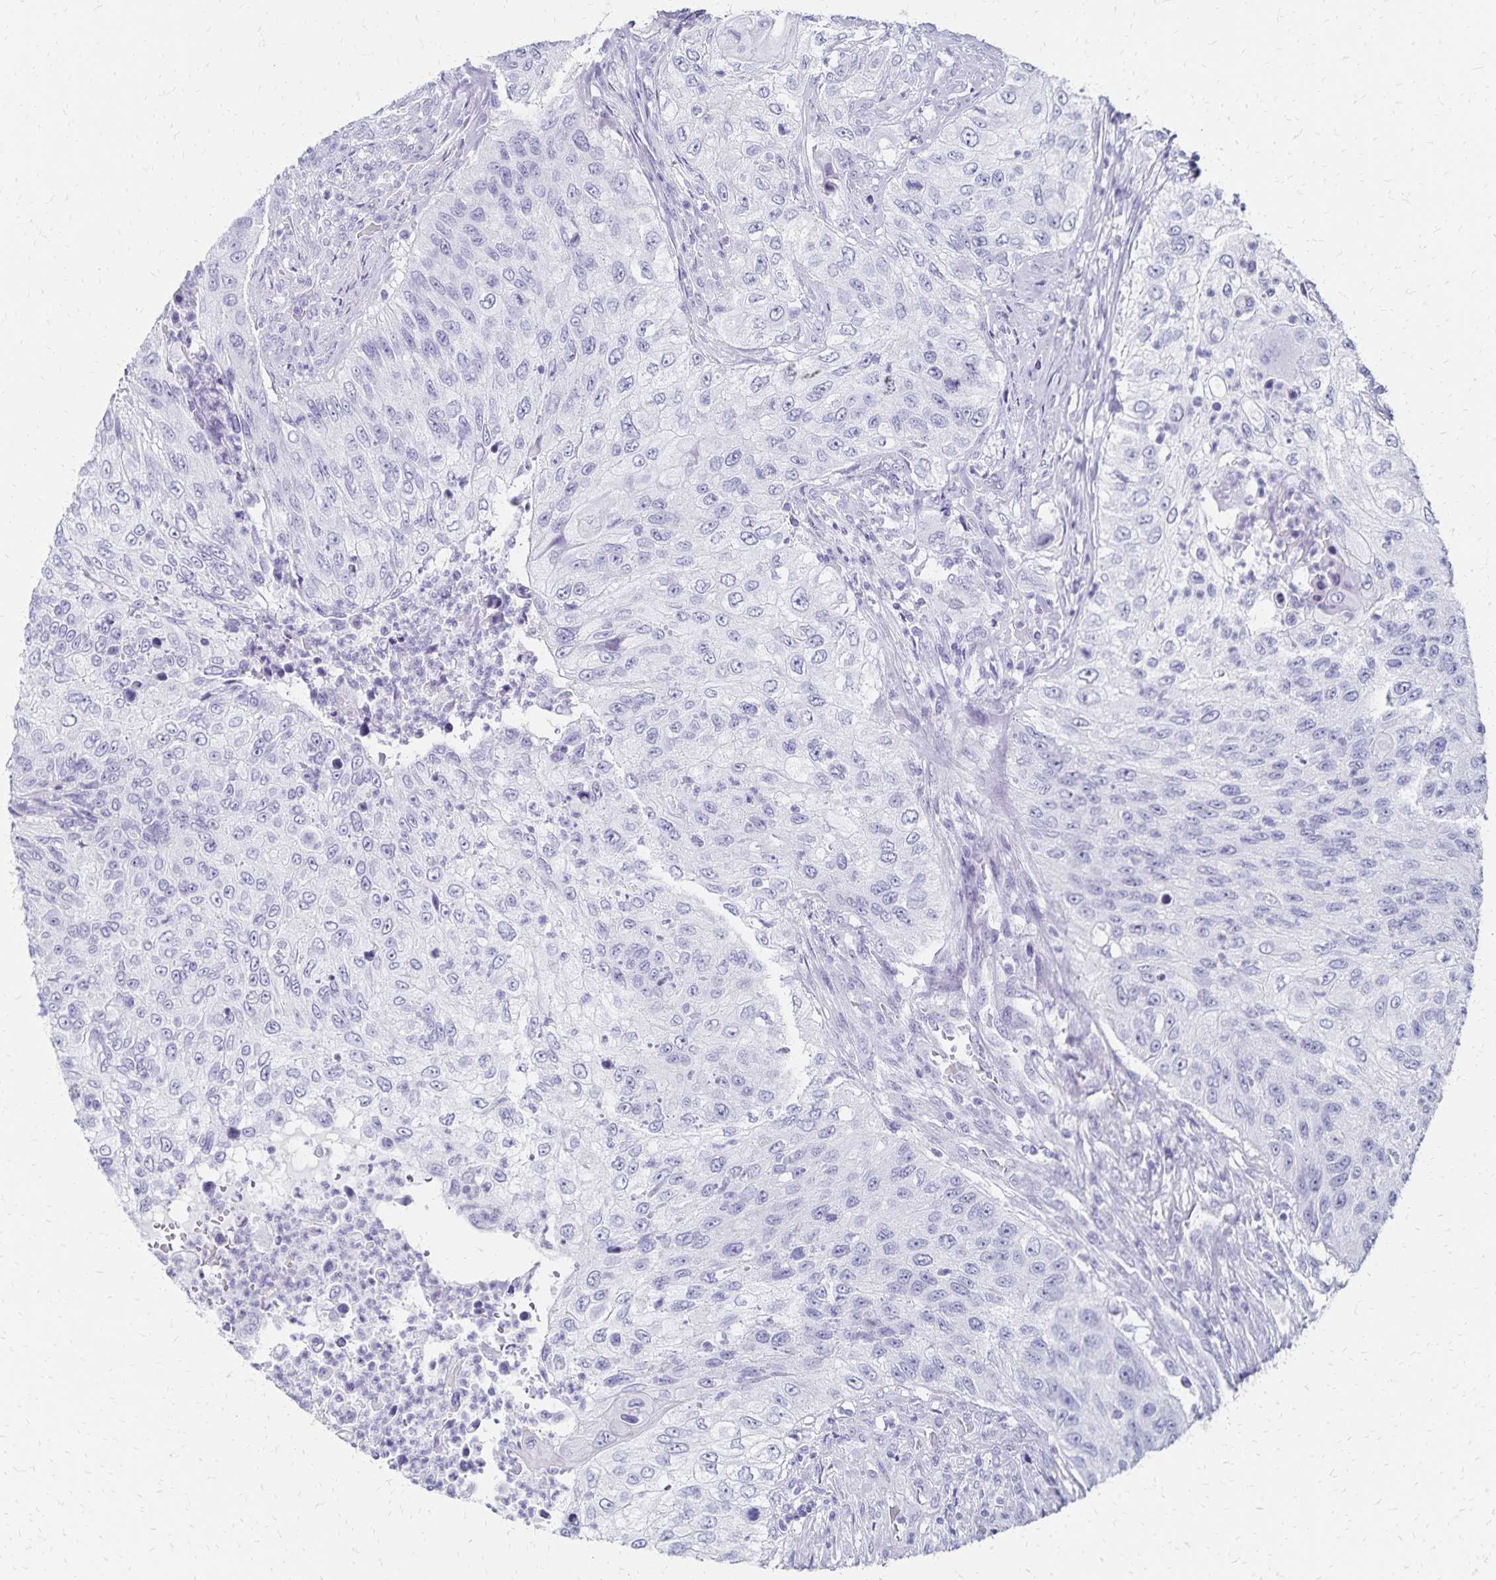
{"staining": {"intensity": "negative", "quantity": "none", "location": "none"}, "tissue": "urothelial cancer", "cell_type": "Tumor cells", "image_type": "cancer", "snomed": [{"axis": "morphology", "description": "Urothelial carcinoma, High grade"}, {"axis": "topography", "description": "Urinary bladder"}], "caption": "Immunohistochemistry photomicrograph of human urothelial cancer stained for a protein (brown), which displays no expression in tumor cells. (Stains: DAB immunohistochemistry (IHC) with hematoxylin counter stain, Microscopy: brightfield microscopy at high magnification).", "gene": "GIP", "patient": {"sex": "female", "age": 60}}